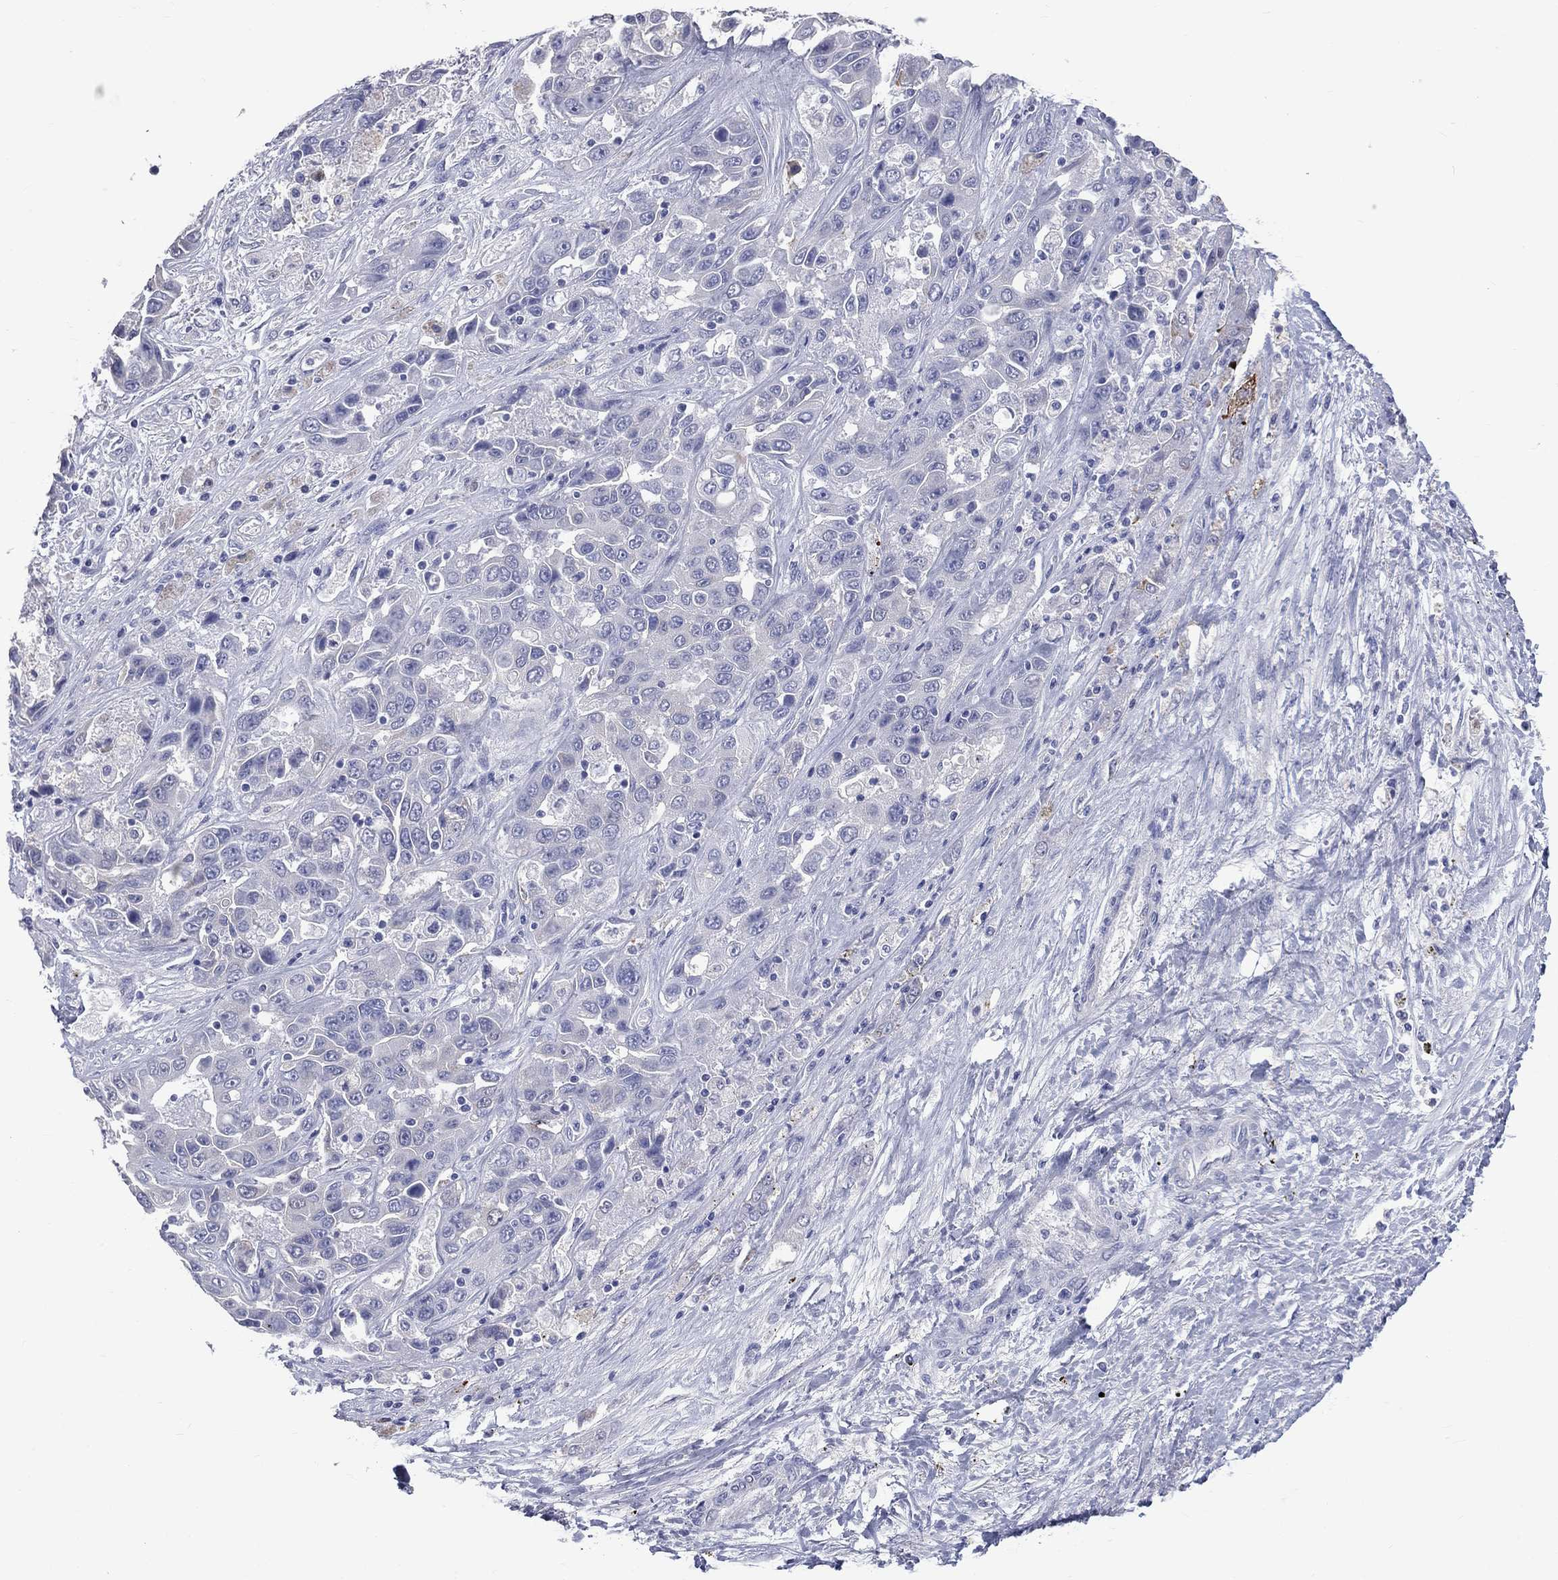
{"staining": {"intensity": "negative", "quantity": "none", "location": "none"}, "tissue": "liver cancer", "cell_type": "Tumor cells", "image_type": "cancer", "snomed": [{"axis": "morphology", "description": "Cholangiocarcinoma"}, {"axis": "topography", "description": "Liver"}], "caption": "Immunohistochemistry of human liver cancer displays no positivity in tumor cells.", "gene": "CES2", "patient": {"sex": "female", "age": 52}}